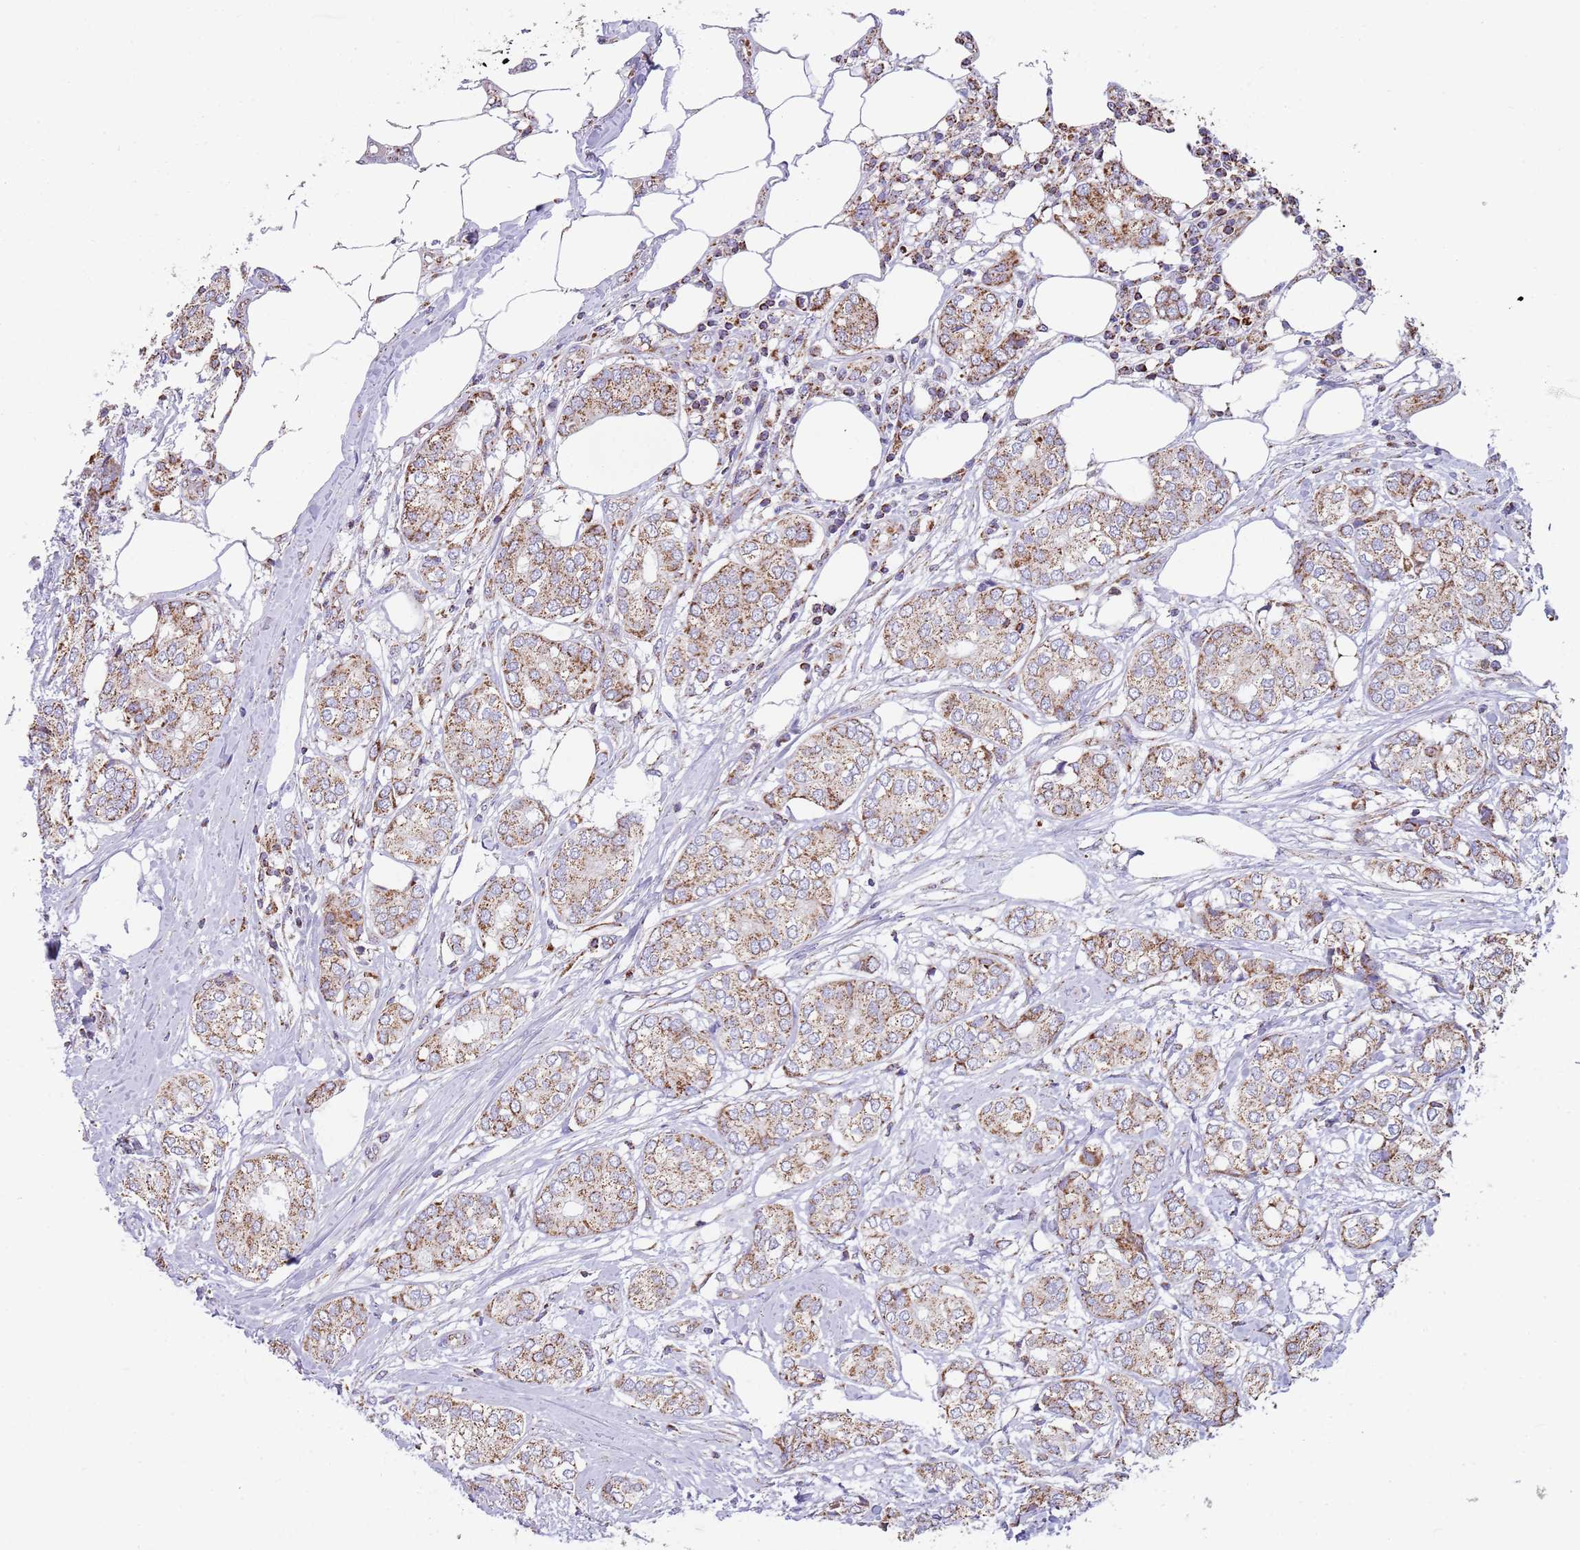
{"staining": {"intensity": "moderate", "quantity": "25%-75%", "location": "cytoplasmic/membranous"}, "tissue": "breast cancer", "cell_type": "Tumor cells", "image_type": "cancer", "snomed": [{"axis": "morphology", "description": "Duct carcinoma"}, {"axis": "topography", "description": "Breast"}], "caption": "Immunohistochemistry histopathology image of neoplastic tissue: intraductal carcinoma (breast) stained using immunohistochemistry exhibits medium levels of moderate protein expression localized specifically in the cytoplasmic/membranous of tumor cells, appearing as a cytoplasmic/membranous brown color.", "gene": "TTLL1", "patient": {"sex": "female", "age": 73}}